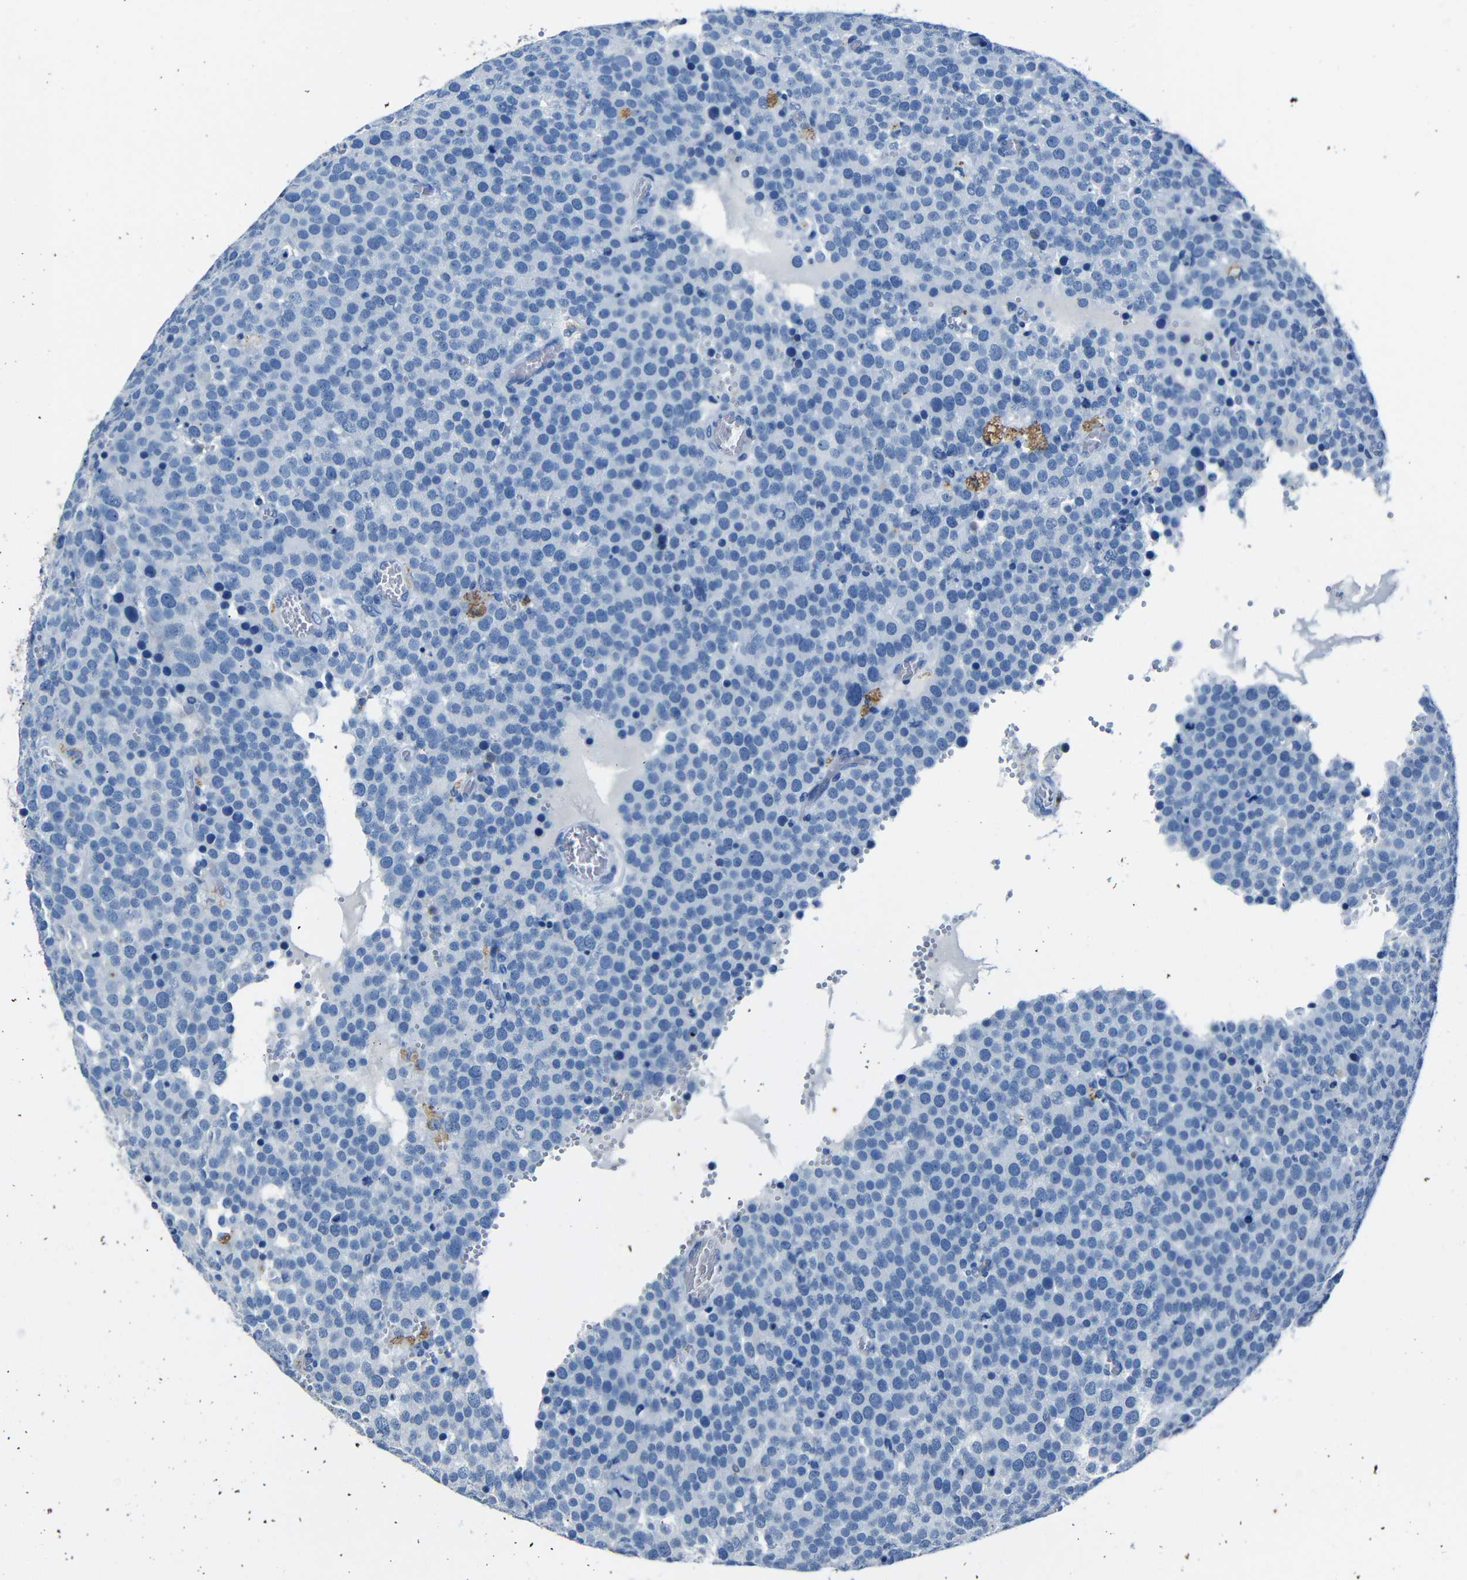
{"staining": {"intensity": "negative", "quantity": "none", "location": "none"}, "tissue": "testis cancer", "cell_type": "Tumor cells", "image_type": "cancer", "snomed": [{"axis": "morphology", "description": "Normal tissue, NOS"}, {"axis": "morphology", "description": "Seminoma, NOS"}, {"axis": "topography", "description": "Testis"}], "caption": "An immunohistochemistry image of testis cancer (seminoma) is shown. There is no staining in tumor cells of testis cancer (seminoma).", "gene": "CLDN11", "patient": {"sex": "male", "age": 71}}